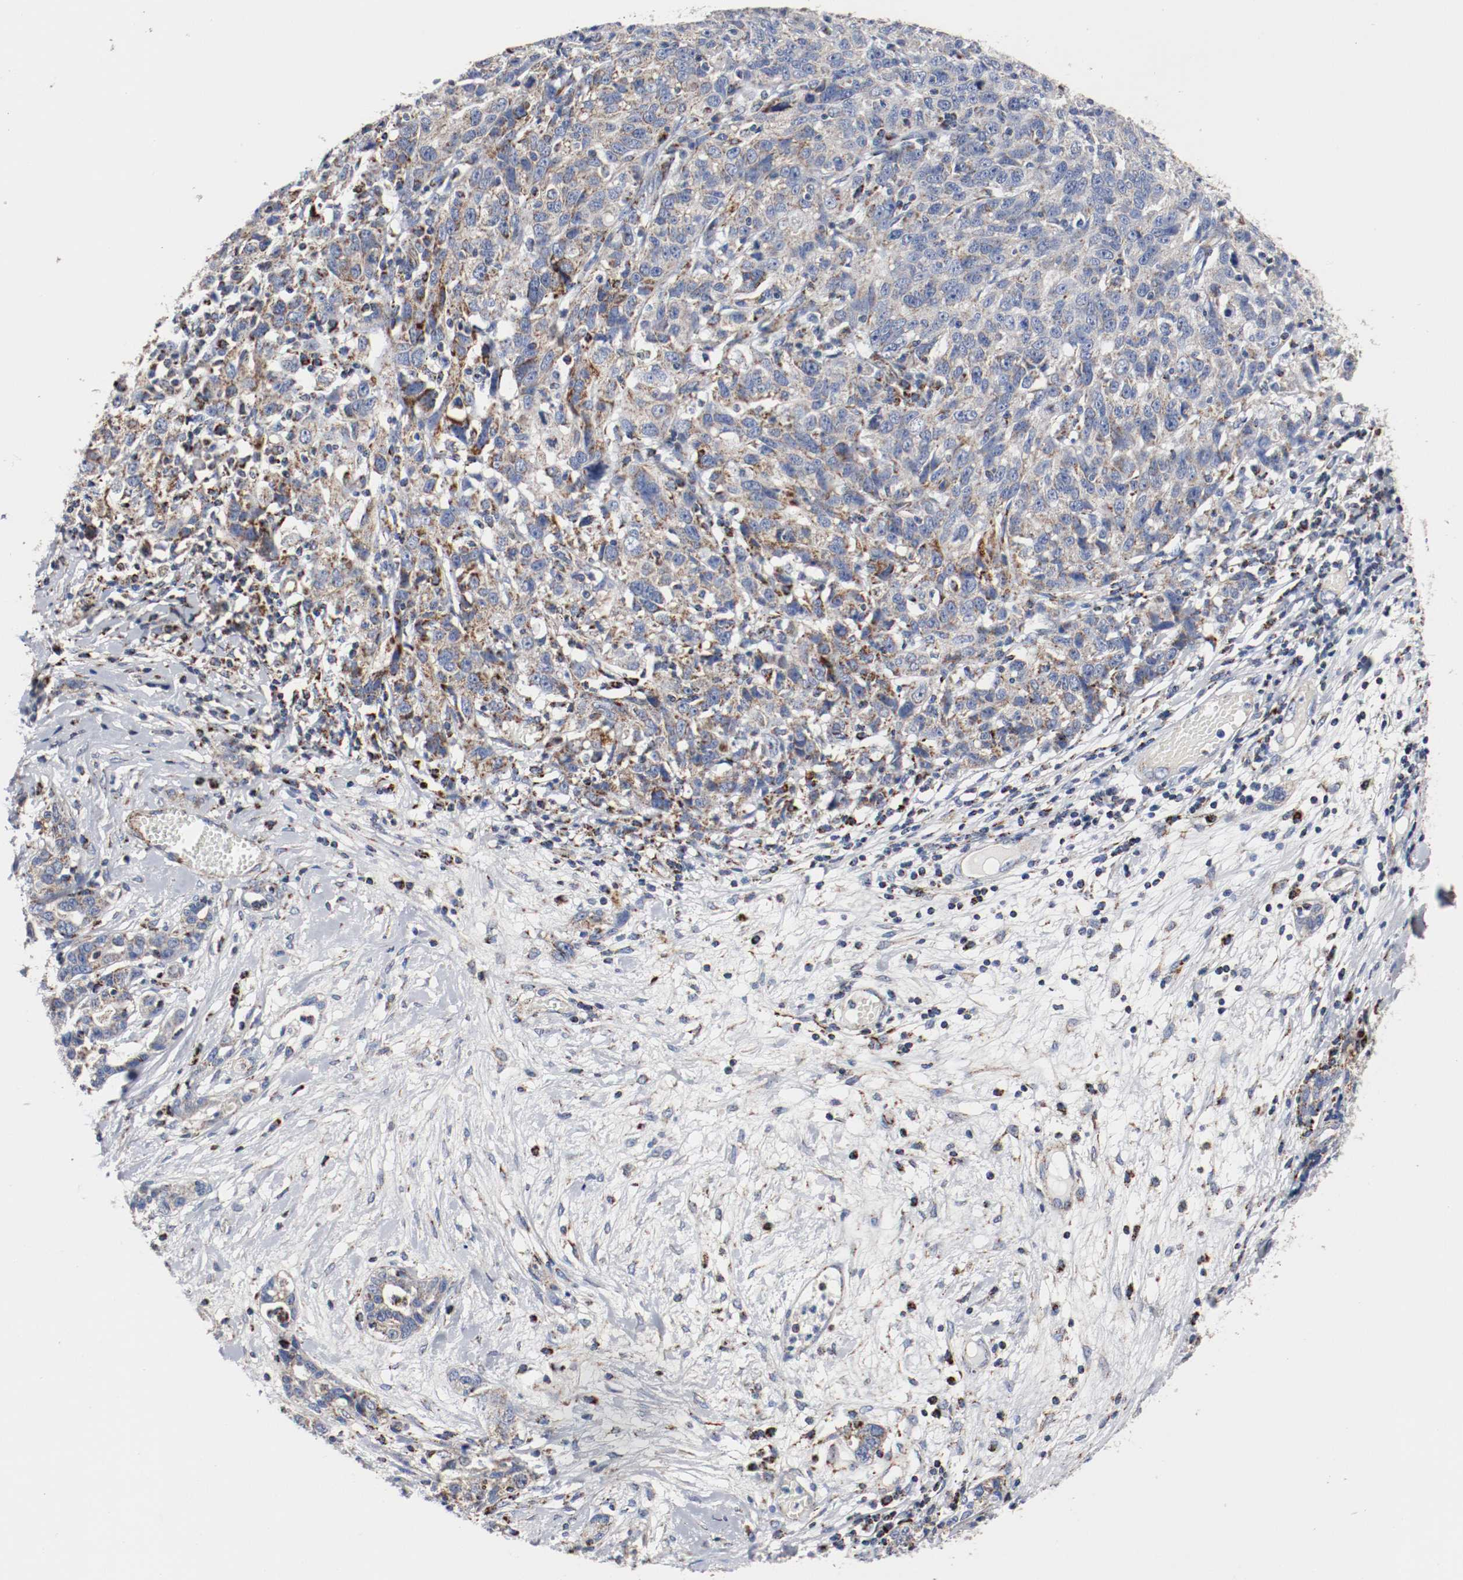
{"staining": {"intensity": "moderate", "quantity": "25%-75%", "location": "cytoplasmic/membranous"}, "tissue": "ovarian cancer", "cell_type": "Tumor cells", "image_type": "cancer", "snomed": [{"axis": "morphology", "description": "Cystadenocarcinoma, serous, NOS"}, {"axis": "topography", "description": "Ovary"}], "caption": "Protein expression analysis of serous cystadenocarcinoma (ovarian) reveals moderate cytoplasmic/membranous positivity in about 25%-75% of tumor cells.", "gene": "TUBD1", "patient": {"sex": "female", "age": 71}}